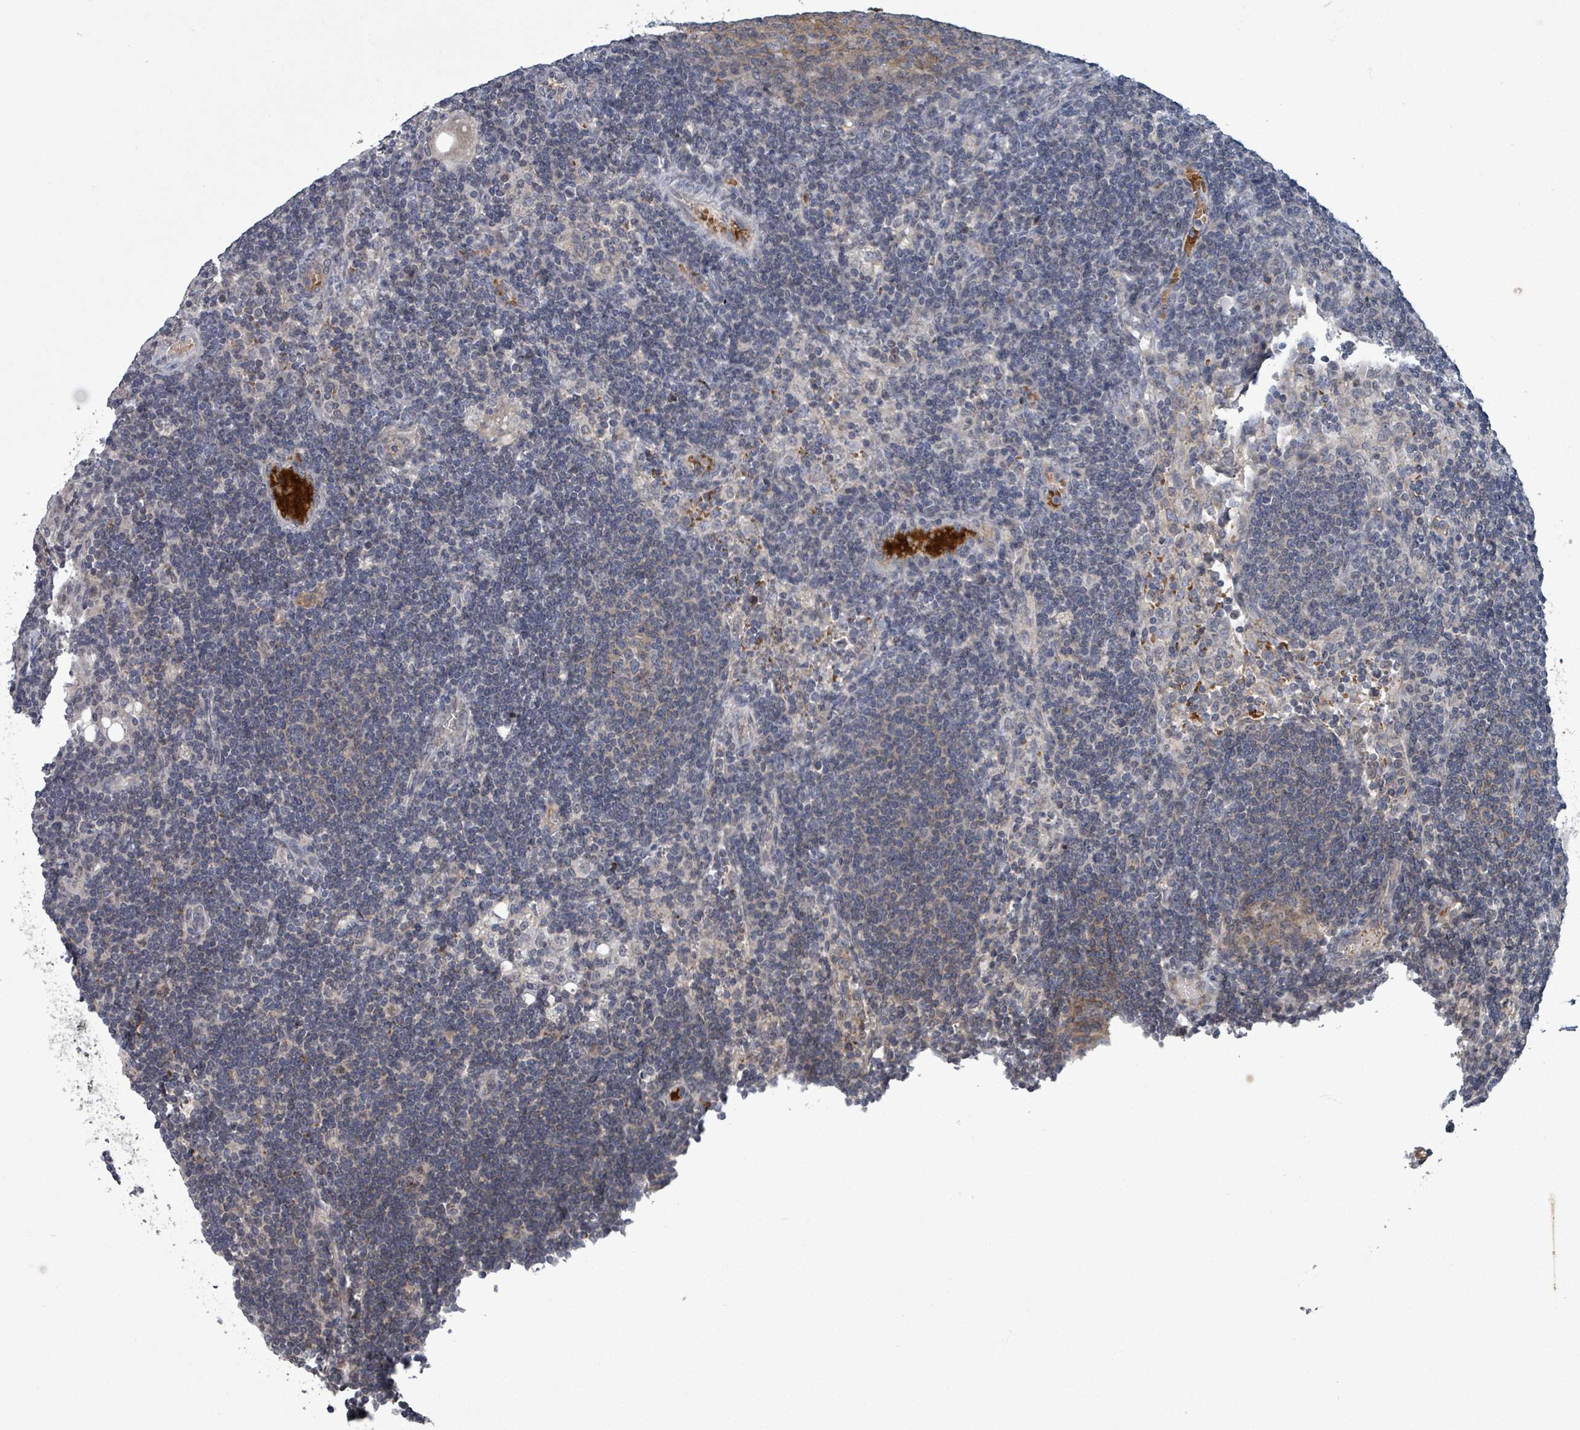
{"staining": {"intensity": "negative", "quantity": "none", "location": "none"}, "tissue": "lymph node", "cell_type": "Germinal center cells", "image_type": "normal", "snomed": [{"axis": "morphology", "description": "Normal tissue, NOS"}, {"axis": "topography", "description": "Lymph node"}], "caption": "IHC of benign human lymph node reveals no expression in germinal center cells.", "gene": "GRM8", "patient": {"sex": "female", "age": 73}}